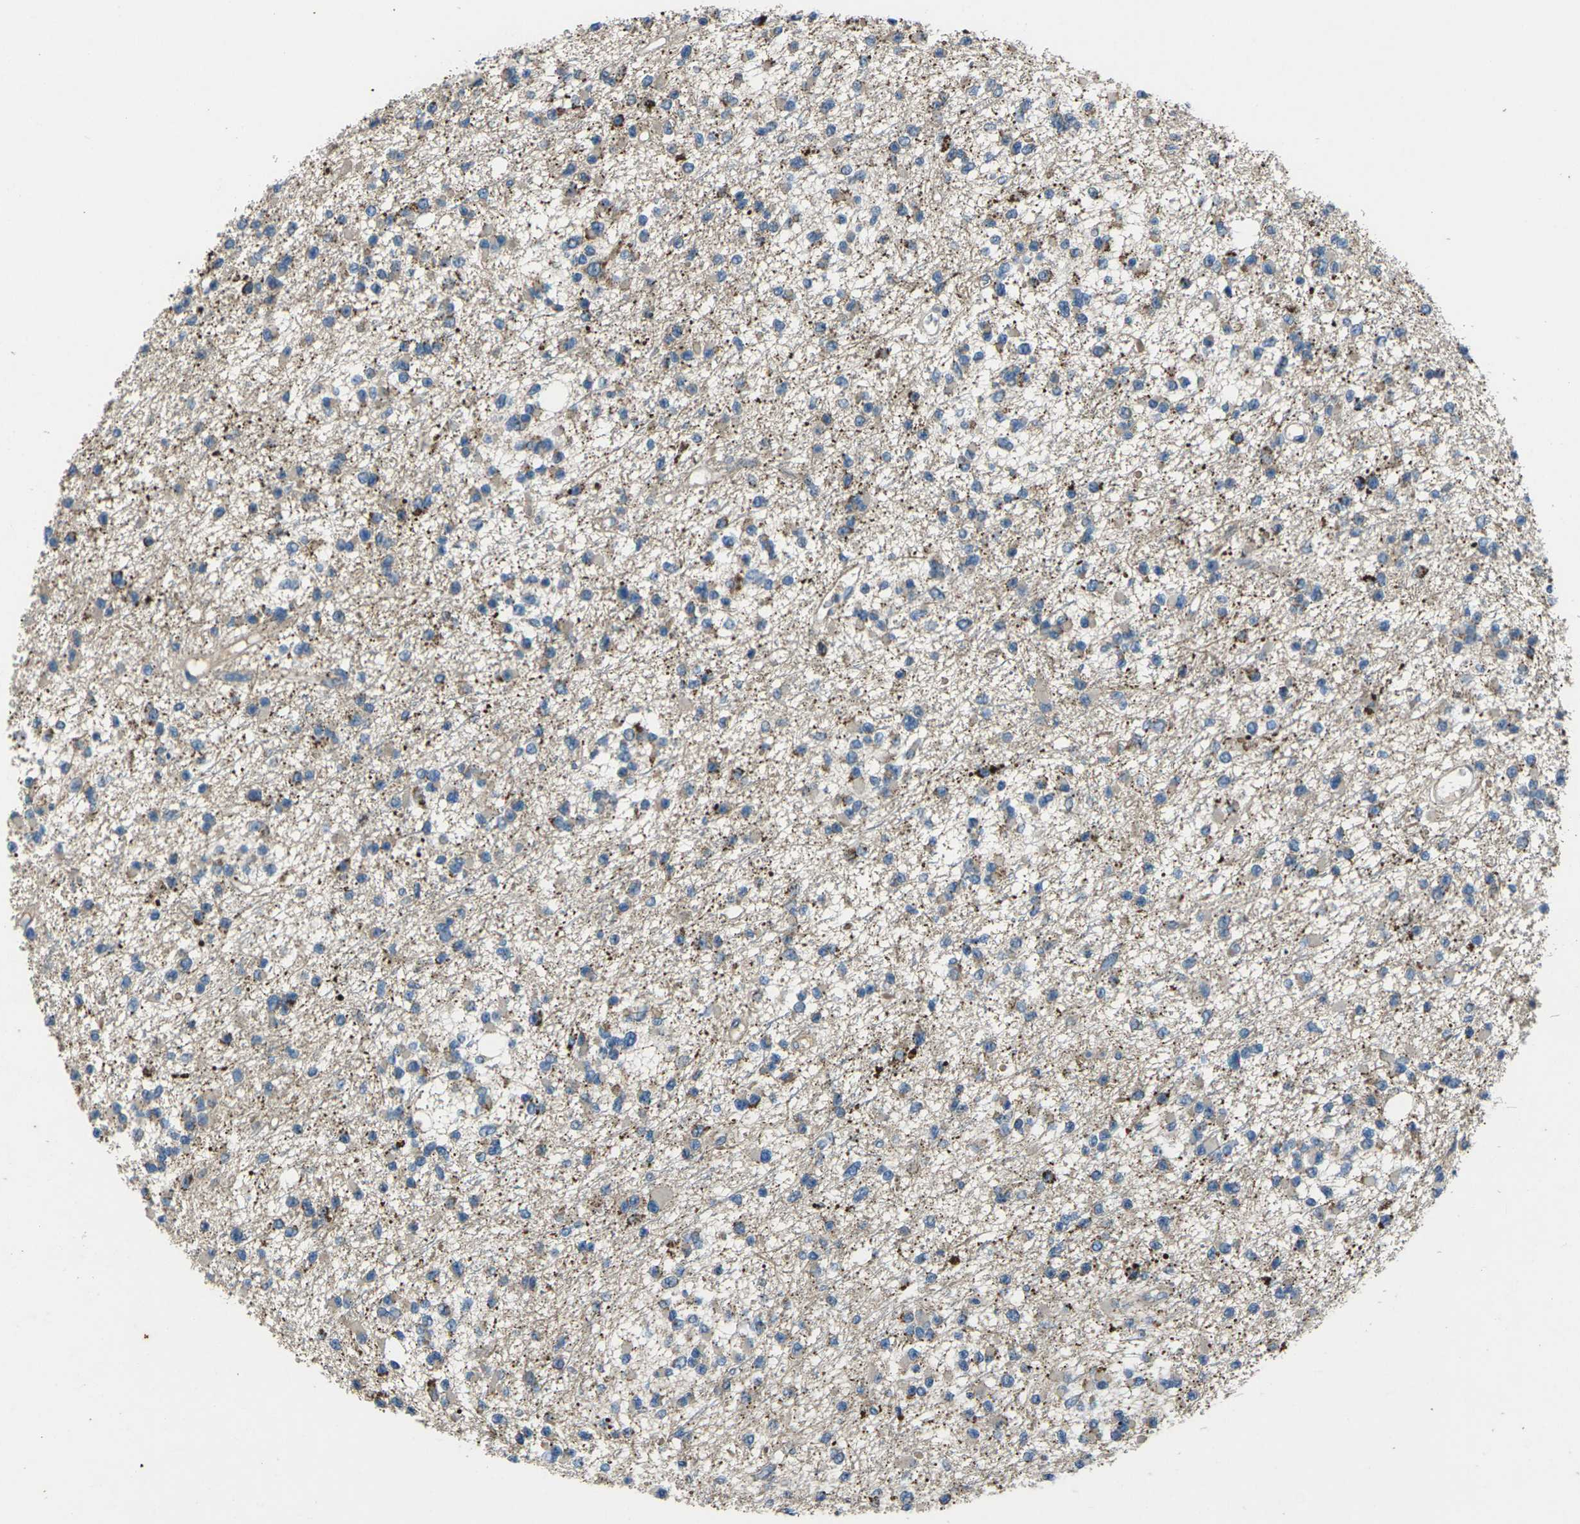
{"staining": {"intensity": "weak", "quantity": "25%-75%", "location": "cytoplasmic/membranous"}, "tissue": "glioma", "cell_type": "Tumor cells", "image_type": "cancer", "snomed": [{"axis": "morphology", "description": "Glioma, malignant, Low grade"}, {"axis": "topography", "description": "Brain"}], "caption": "Glioma tissue reveals weak cytoplasmic/membranous positivity in approximately 25%-75% of tumor cells, visualized by immunohistochemistry.", "gene": "EDNRA", "patient": {"sex": "female", "age": 22}}